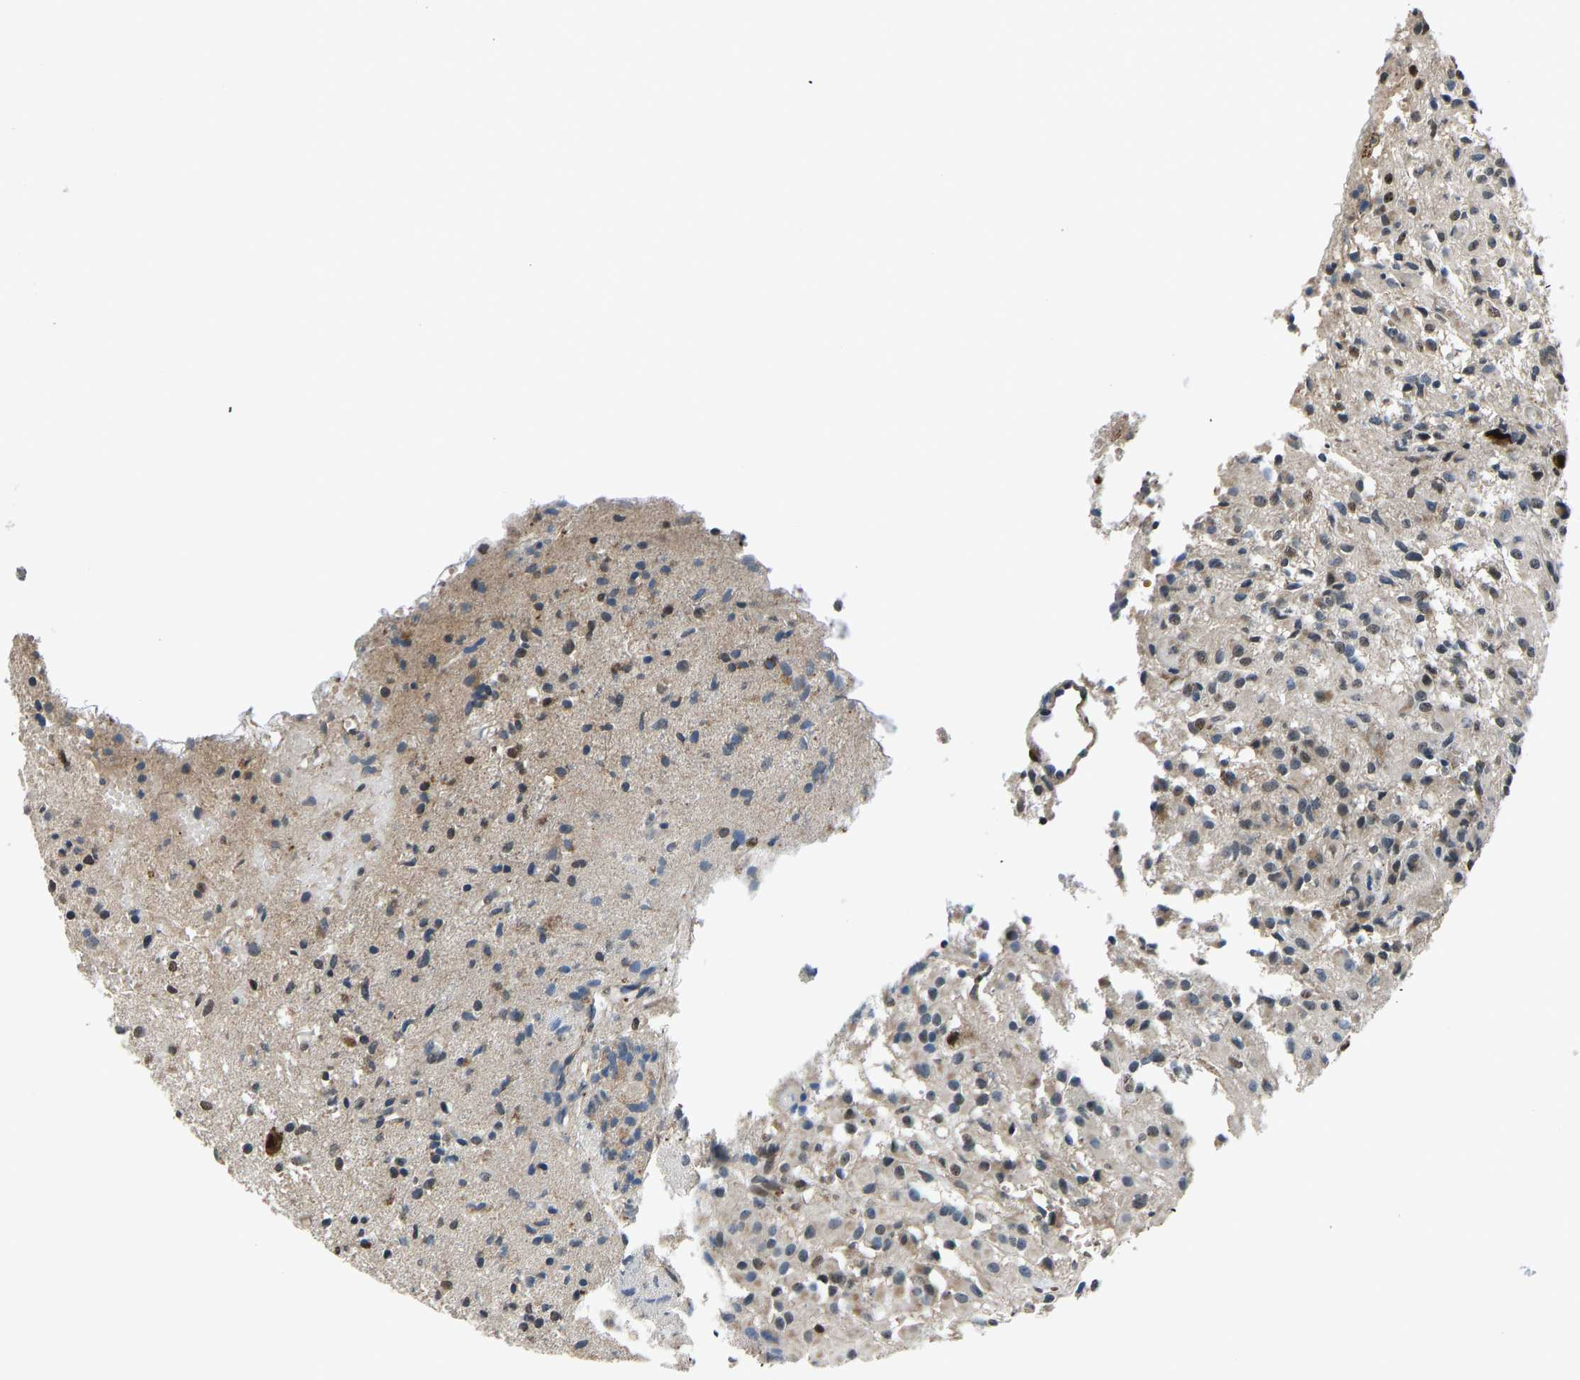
{"staining": {"intensity": "weak", "quantity": "<25%", "location": "cytoplasmic/membranous"}, "tissue": "glioma", "cell_type": "Tumor cells", "image_type": "cancer", "snomed": [{"axis": "morphology", "description": "Glioma, malignant, High grade"}, {"axis": "topography", "description": "Brain"}], "caption": "This is an IHC image of human glioma. There is no staining in tumor cells.", "gene": "FOS", "patient": {"sex": "female", "age": 59}}